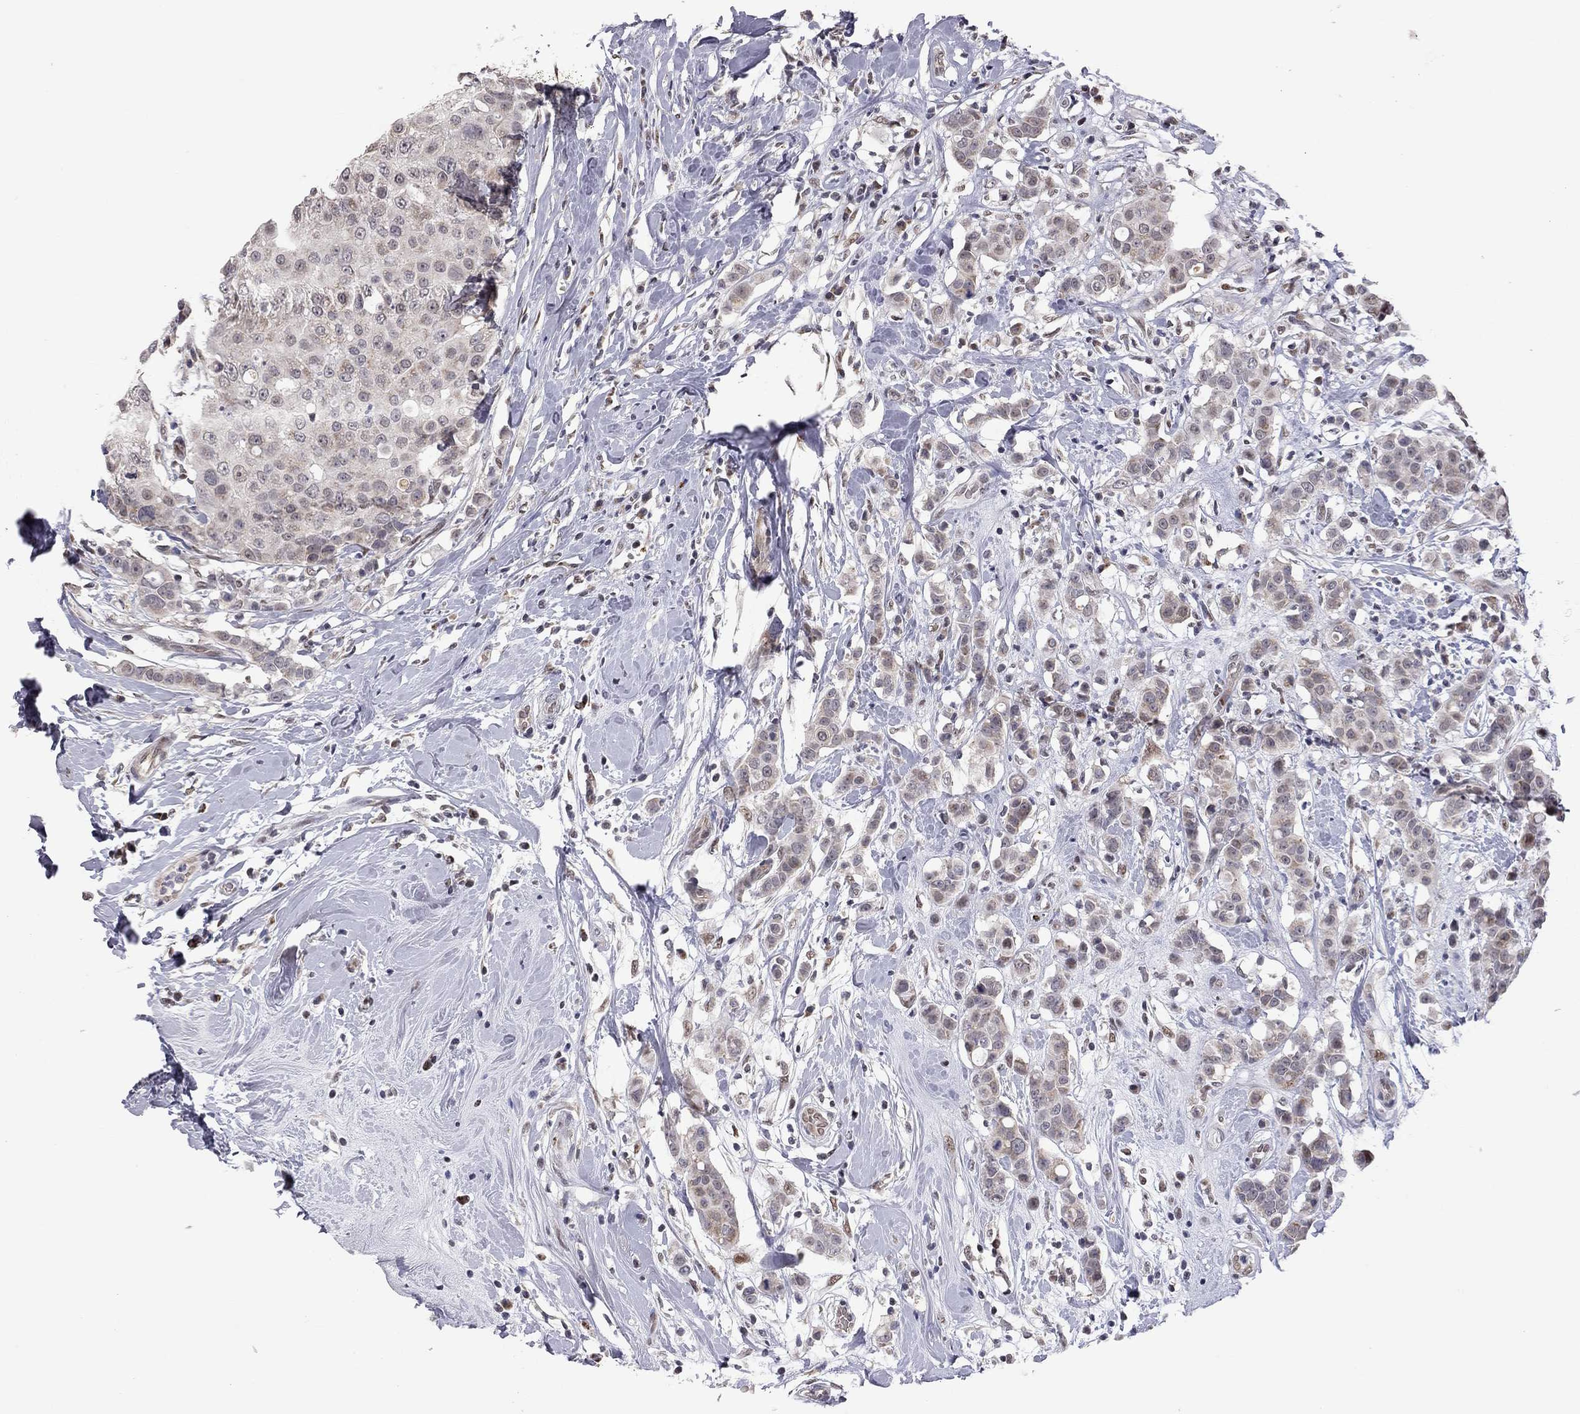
{"staining": {"intensity": "weak", "quantity": "<25%", "location": "cytoplasmic/membranous"}, "tissue": "breast cancer", "cell_type": "Tumor cells", "image_type": "cancer", "snomed": [{"axis": "morphology", "description": "Duct carcinoma"}, {"axis": "topography", "description": "Breast"}], "caption": "The IHC image has no significant positivity in tumor cells of infiltrating ductal carcinoma (breast) tissue. Brightfield microscopy of immunohistochemistry (IHC) stained with DAB (brown) and hematoxylin (blue), captured at high magnification.", "gene": "MC3R", "patient": {"sex": "female", "age": 27}}